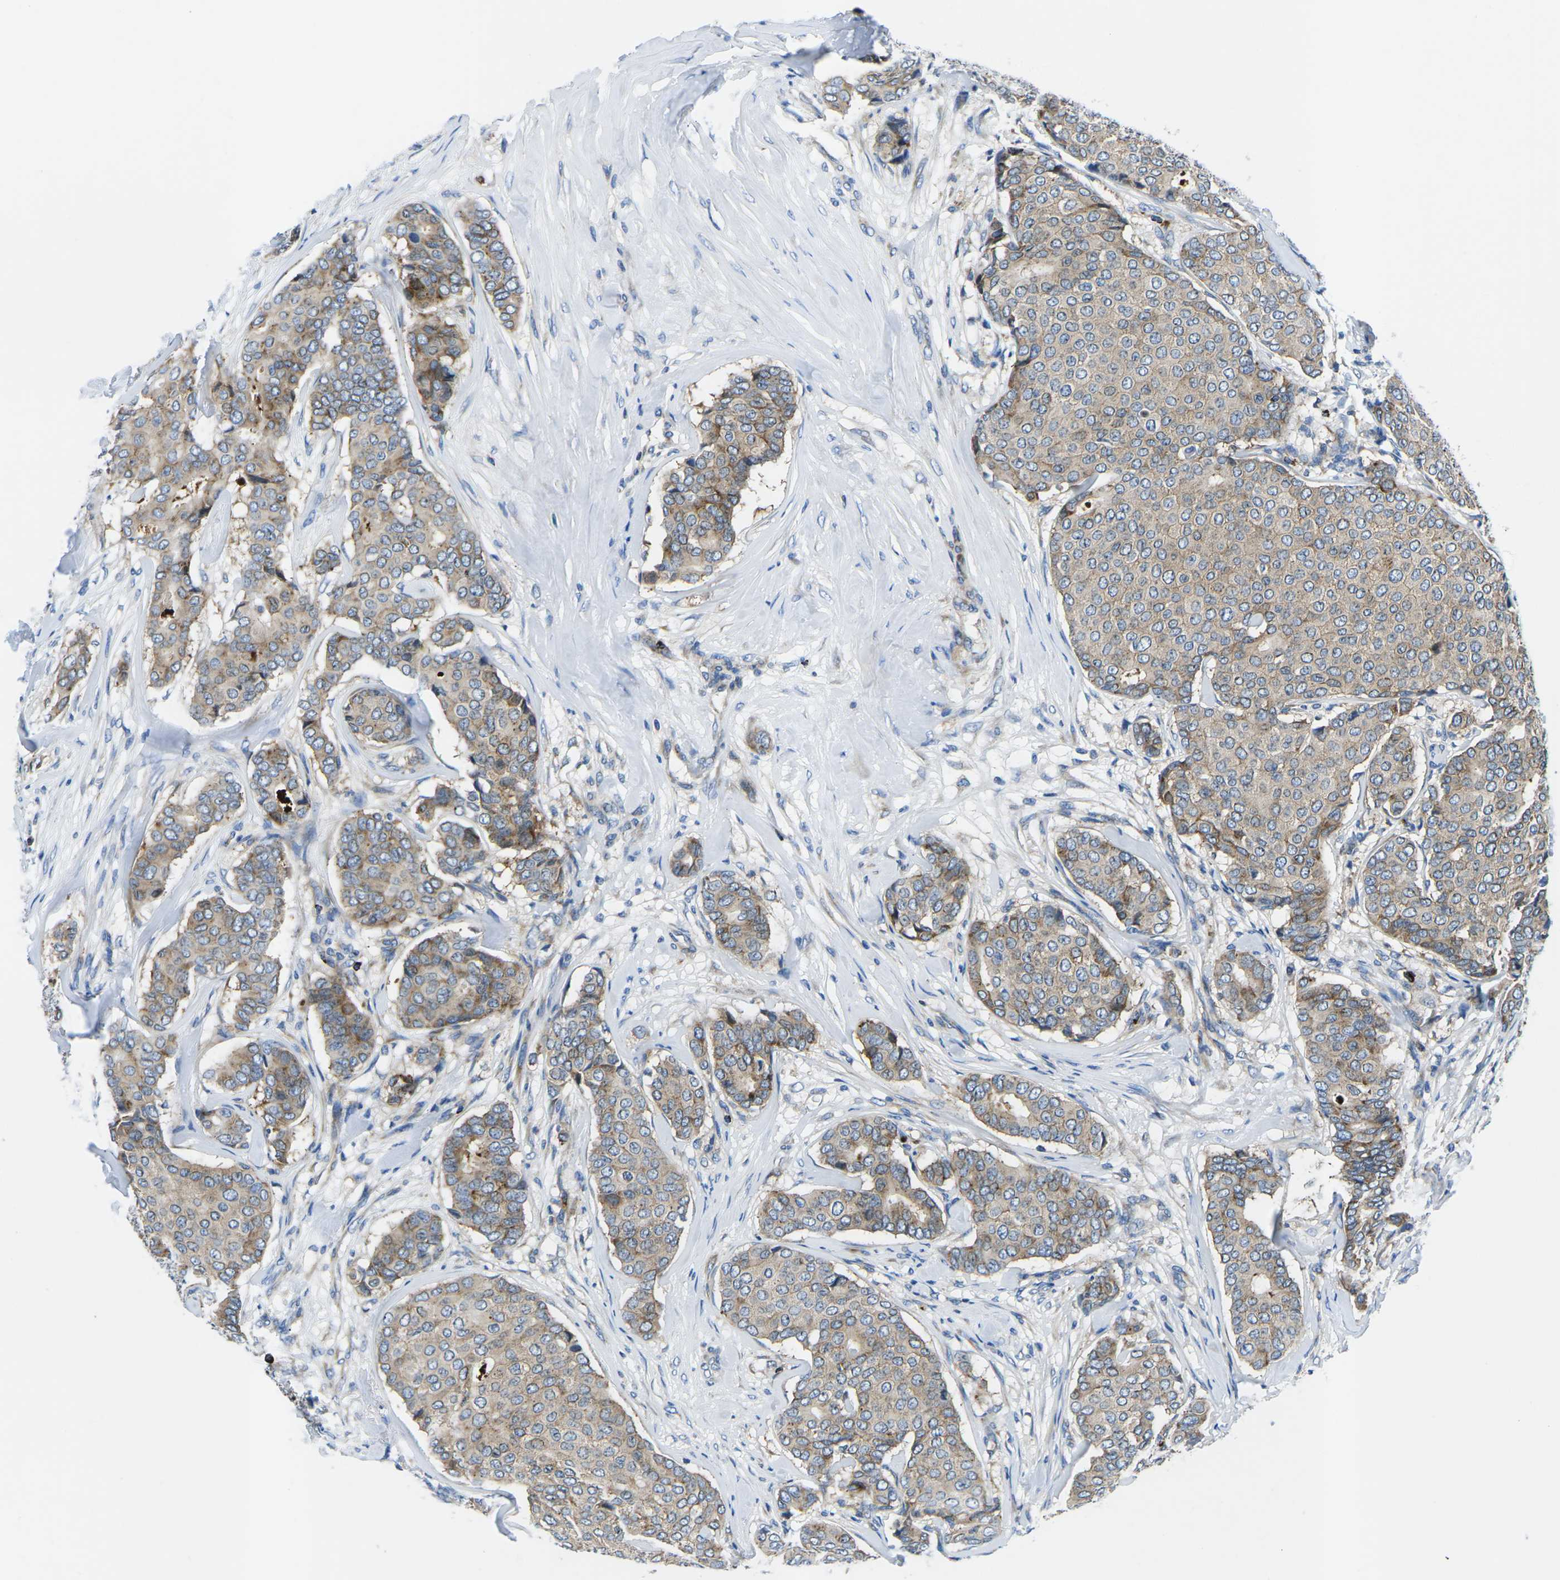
{"staining": {"intensity": "weak", "quantity": ">75%", "location": "cytoplasmic/membranous"}, "tissue": "breast cancer", "cell_type": "Tumor cells", "image_type": "cancer", "snomed": [{"axis": "morphology", "description": "Duct carcinoma"}, {"axis": "topography", "description": "Breast"}], "caption": "Invasive ductal carcinoma (breast) was stained to show a protein in brown. There is low levels of weak cytoplasmic/membranous positivity in approximately >75% of tumor cells.", "gene": "MC4R", "patient": {"sex": "female", "age": 75}}